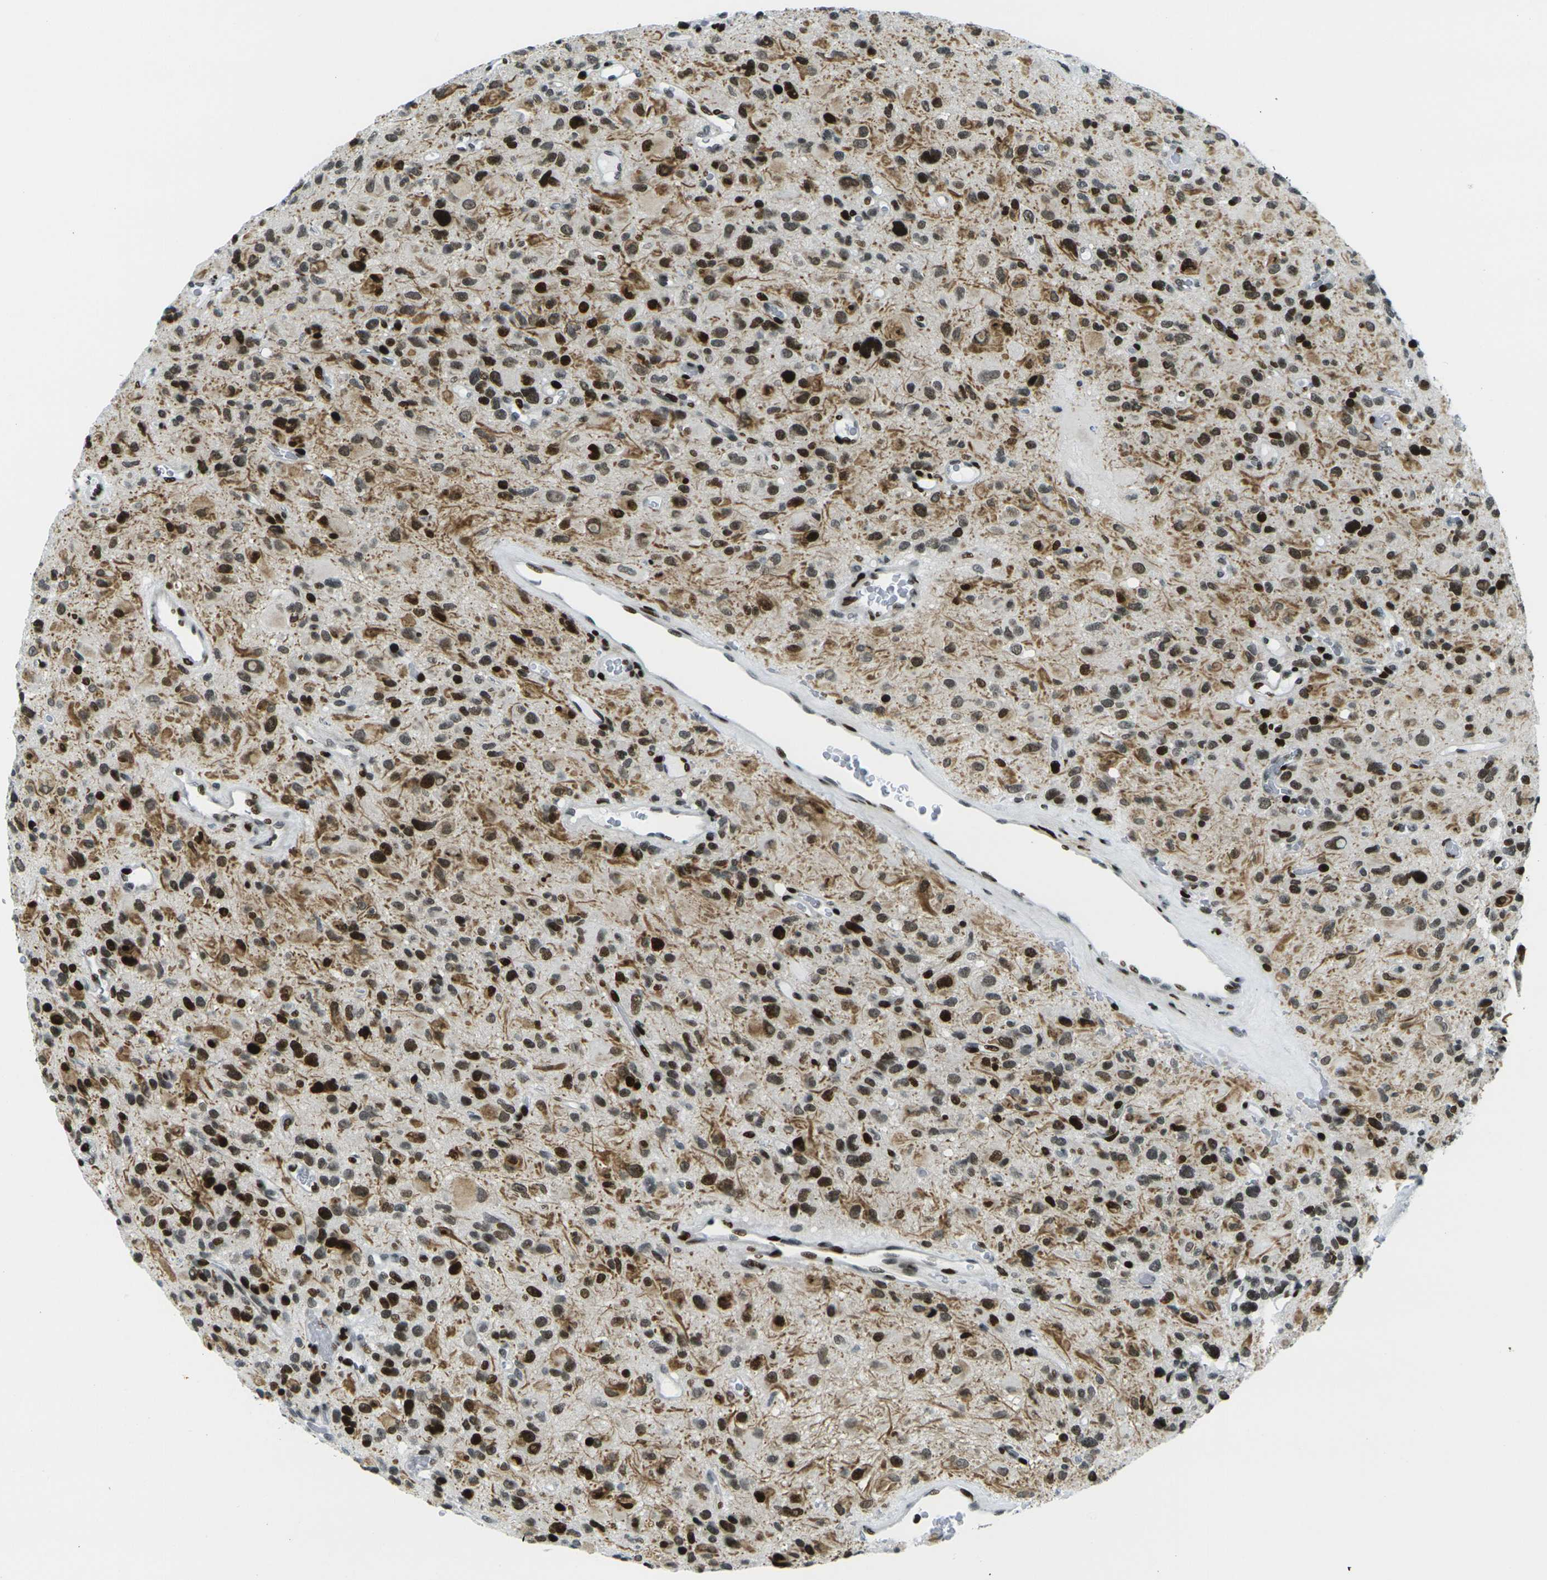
{"staining": {"intensity": "strong", "quantity": ">75%", "location": "cytoplasmic/membranous,nuclear"}, "tissue": "glioma", "cell_type": "Tumor cells", "image_type": "cancer", "snomed": [{"axis": "morphology", "description": "Glioma, malignant, High grade"}, {"axis": "topography", "description": "Brain"}], "caption": "Protein expression analysis of malignant high-grade glioma exhibits strong cytoplasmic/membranous and nuclear positivity in about >75% of tumor cells.", "gene": "H3-3A", "patient": {"sex": "male", "age": 48}}